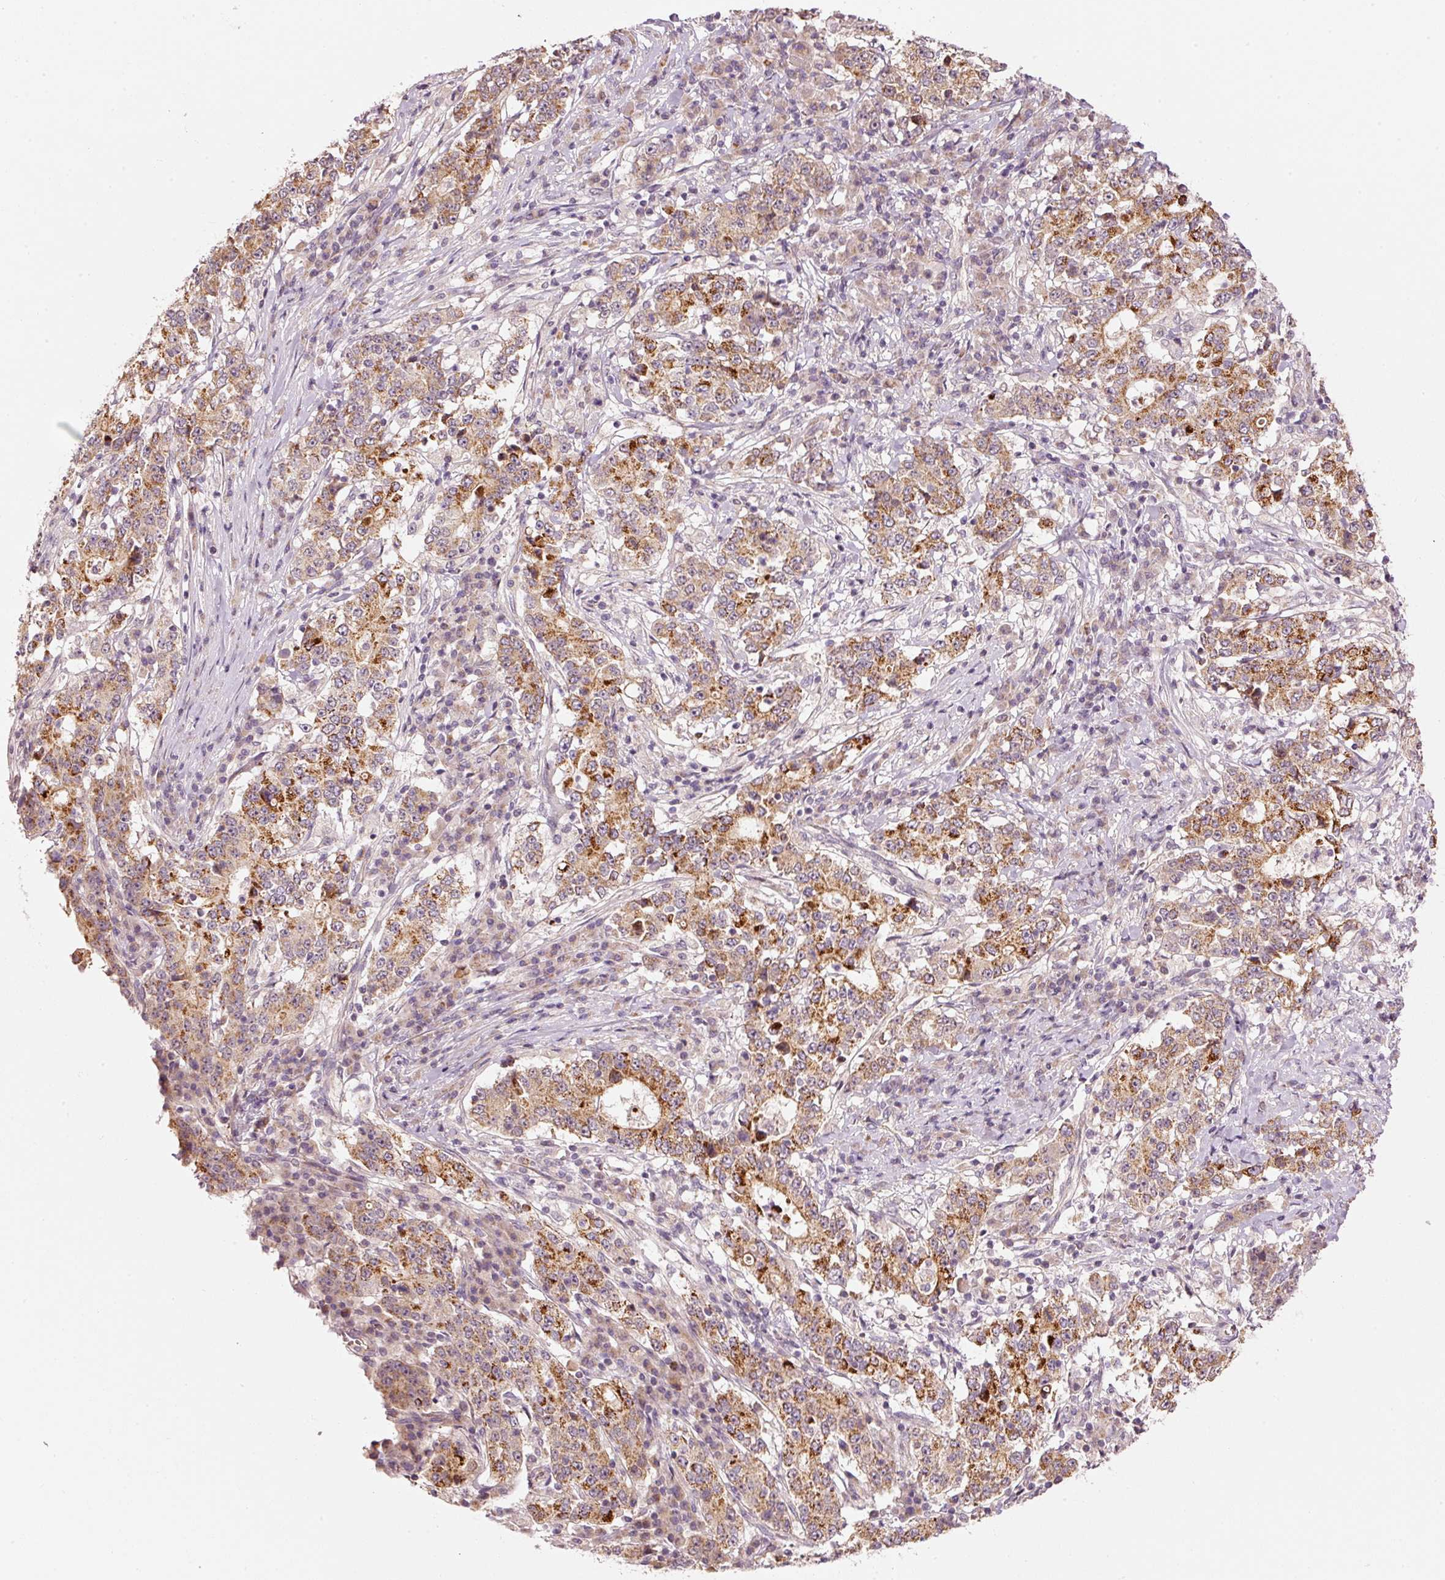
{"staining": {"intensity": "moderate", "quantity": ">75%", "location": "cytoplasmic/membranous"}, "tissue": "stomach cancer", "cell_type": "Tumor cells", "image_type": "cancer", "snomed": [{"axis": "morphology", "description": "Adenocarcinoma, NOS"}, {"axis": "topography", "description": "Stomach"}], "caption": "The immunohistochemical stain labels moderate cytoplasmic/membranous expression in tumor cells of stomach adenocarcinoma tissue.", "gene": "ARHGAP22", "patient": {"sex": "male", "age": 59}}